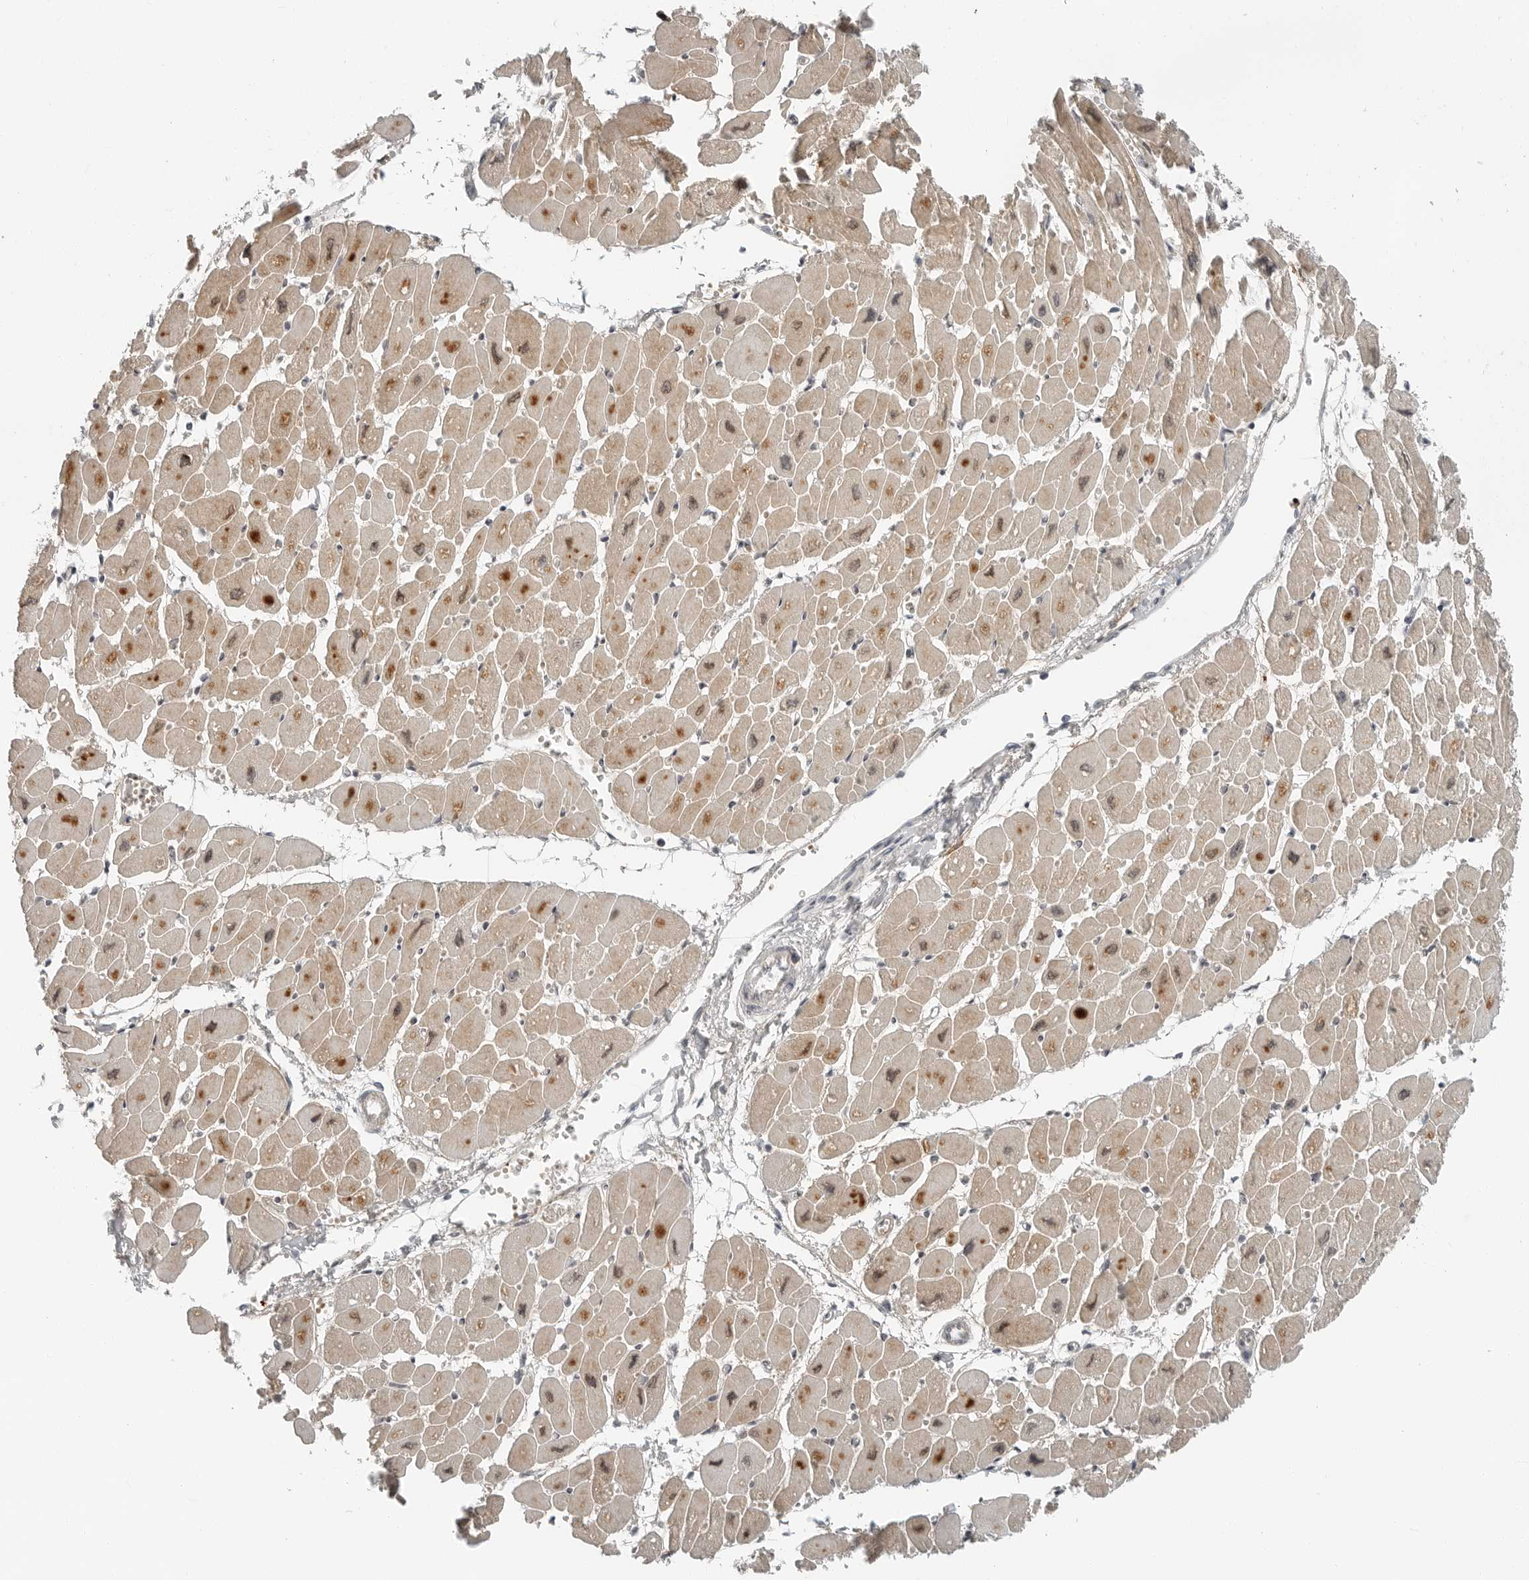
{"staining": {"intensity": "moderate", "quantity": ">75%", "location": "cytoplasmic/membranous"}, "tissue": "heart muscle", "cell_type": "Cardiomyocytes", "image_type": "normal", "snomed": [{"axis": "morphology", "description": "Normal tissue, NOS"}, {"axis": "topography", "description": "Heart"}], "caption": "This is a micrograph of immunohistochemistry (IHC) staining of normal heart muscle, which shows moderate positivity in the cytoplasmic/membranous of cardiomyocytes.", "gene": "FCRLB", "patient": {"sex": "female", "age": 54}}